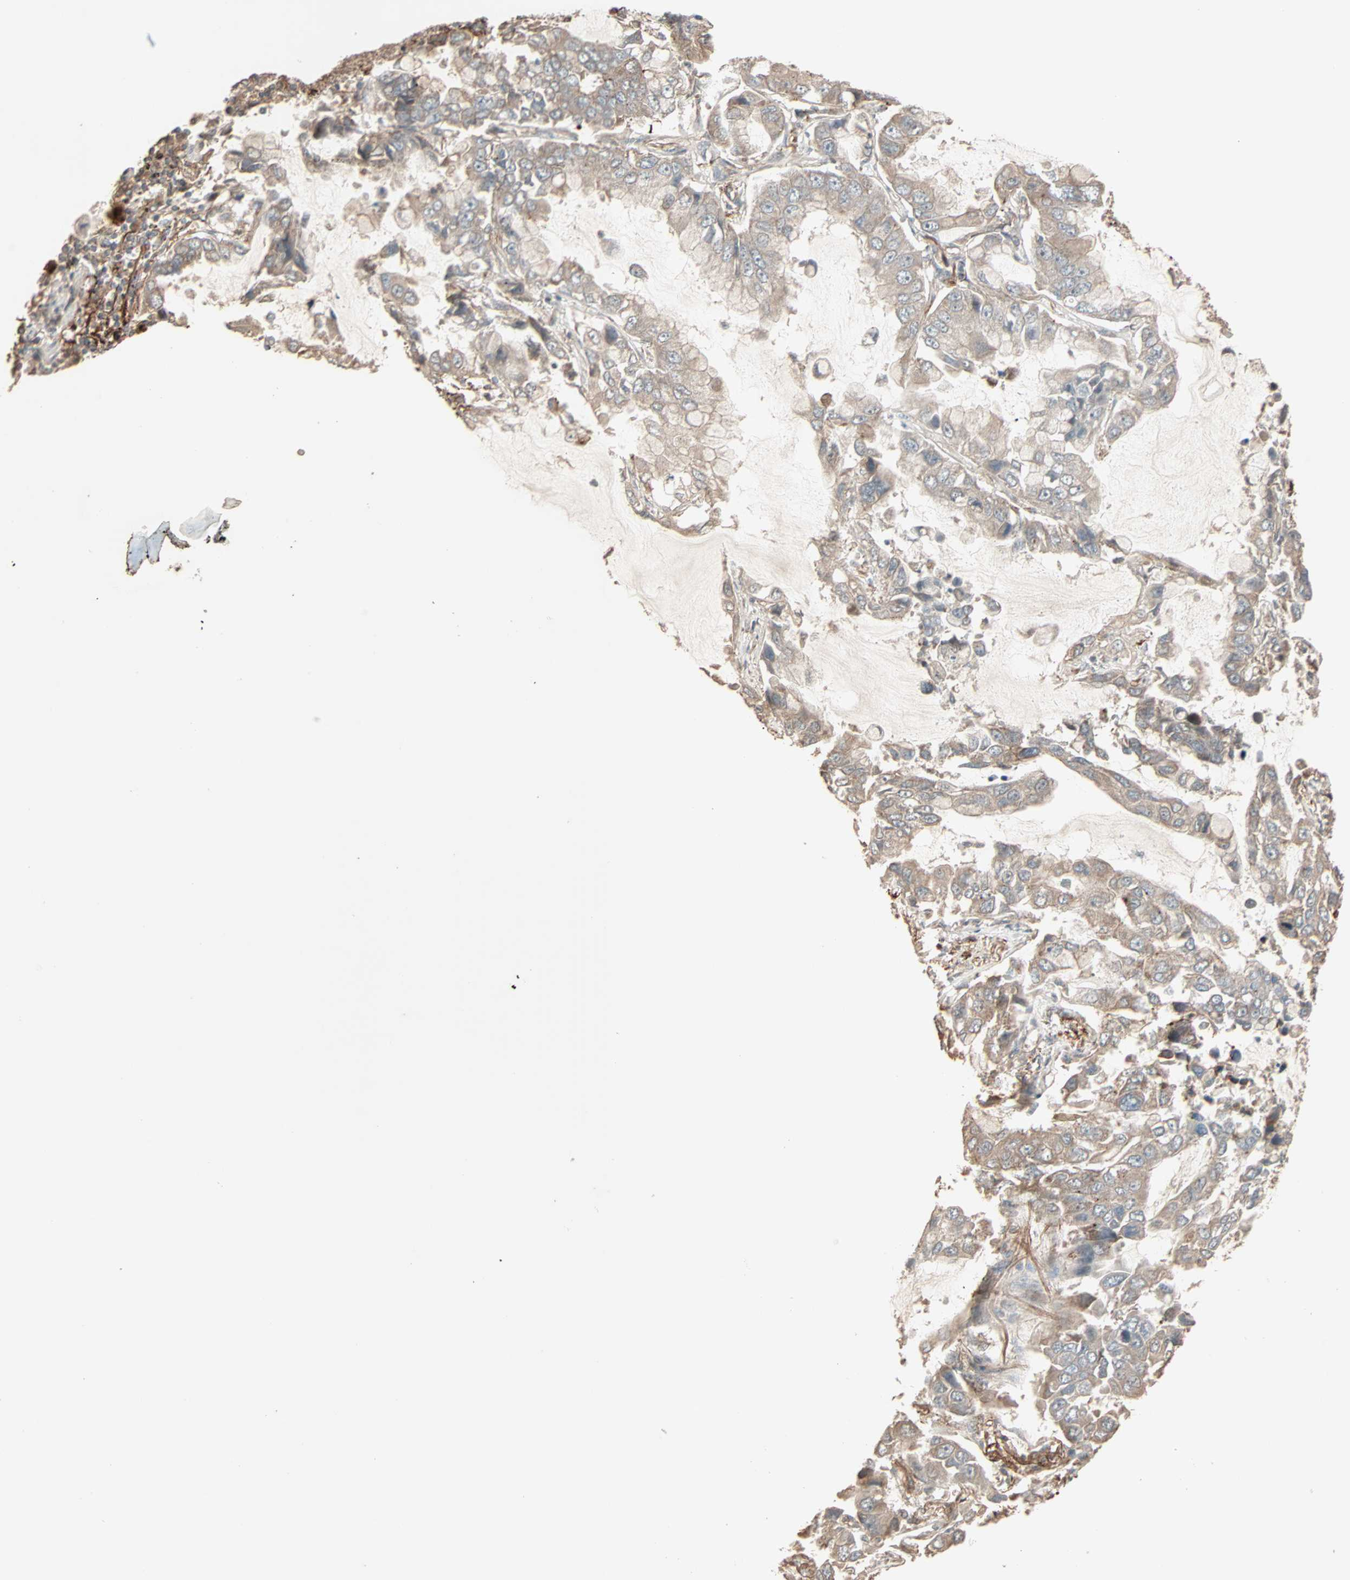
{"staining": {"intensity": "weak", "quantity": "25%-75%", "location": "cytoplasmic/membranous"}, "tissue": "lung cancer", "cell_type": "Tumor cells", "image_type": "cancer", "snomed": [{"axis": "morphology", "description": "Adenocarcinoma, NOS"}, {"axis": "topography", "description": "Lung"}], "caption": "Immunohistochemical staining of human lung cancer reveals low levels of weak cytoplasmic/membranous protein positivity in about 25%-75% of tumor cells. Immunohistochemistry stains the protein of interest in brown and the nuclei are stained blue.", "gene": "CALCRL", "patient": {"sex": "male", "age": 64}}